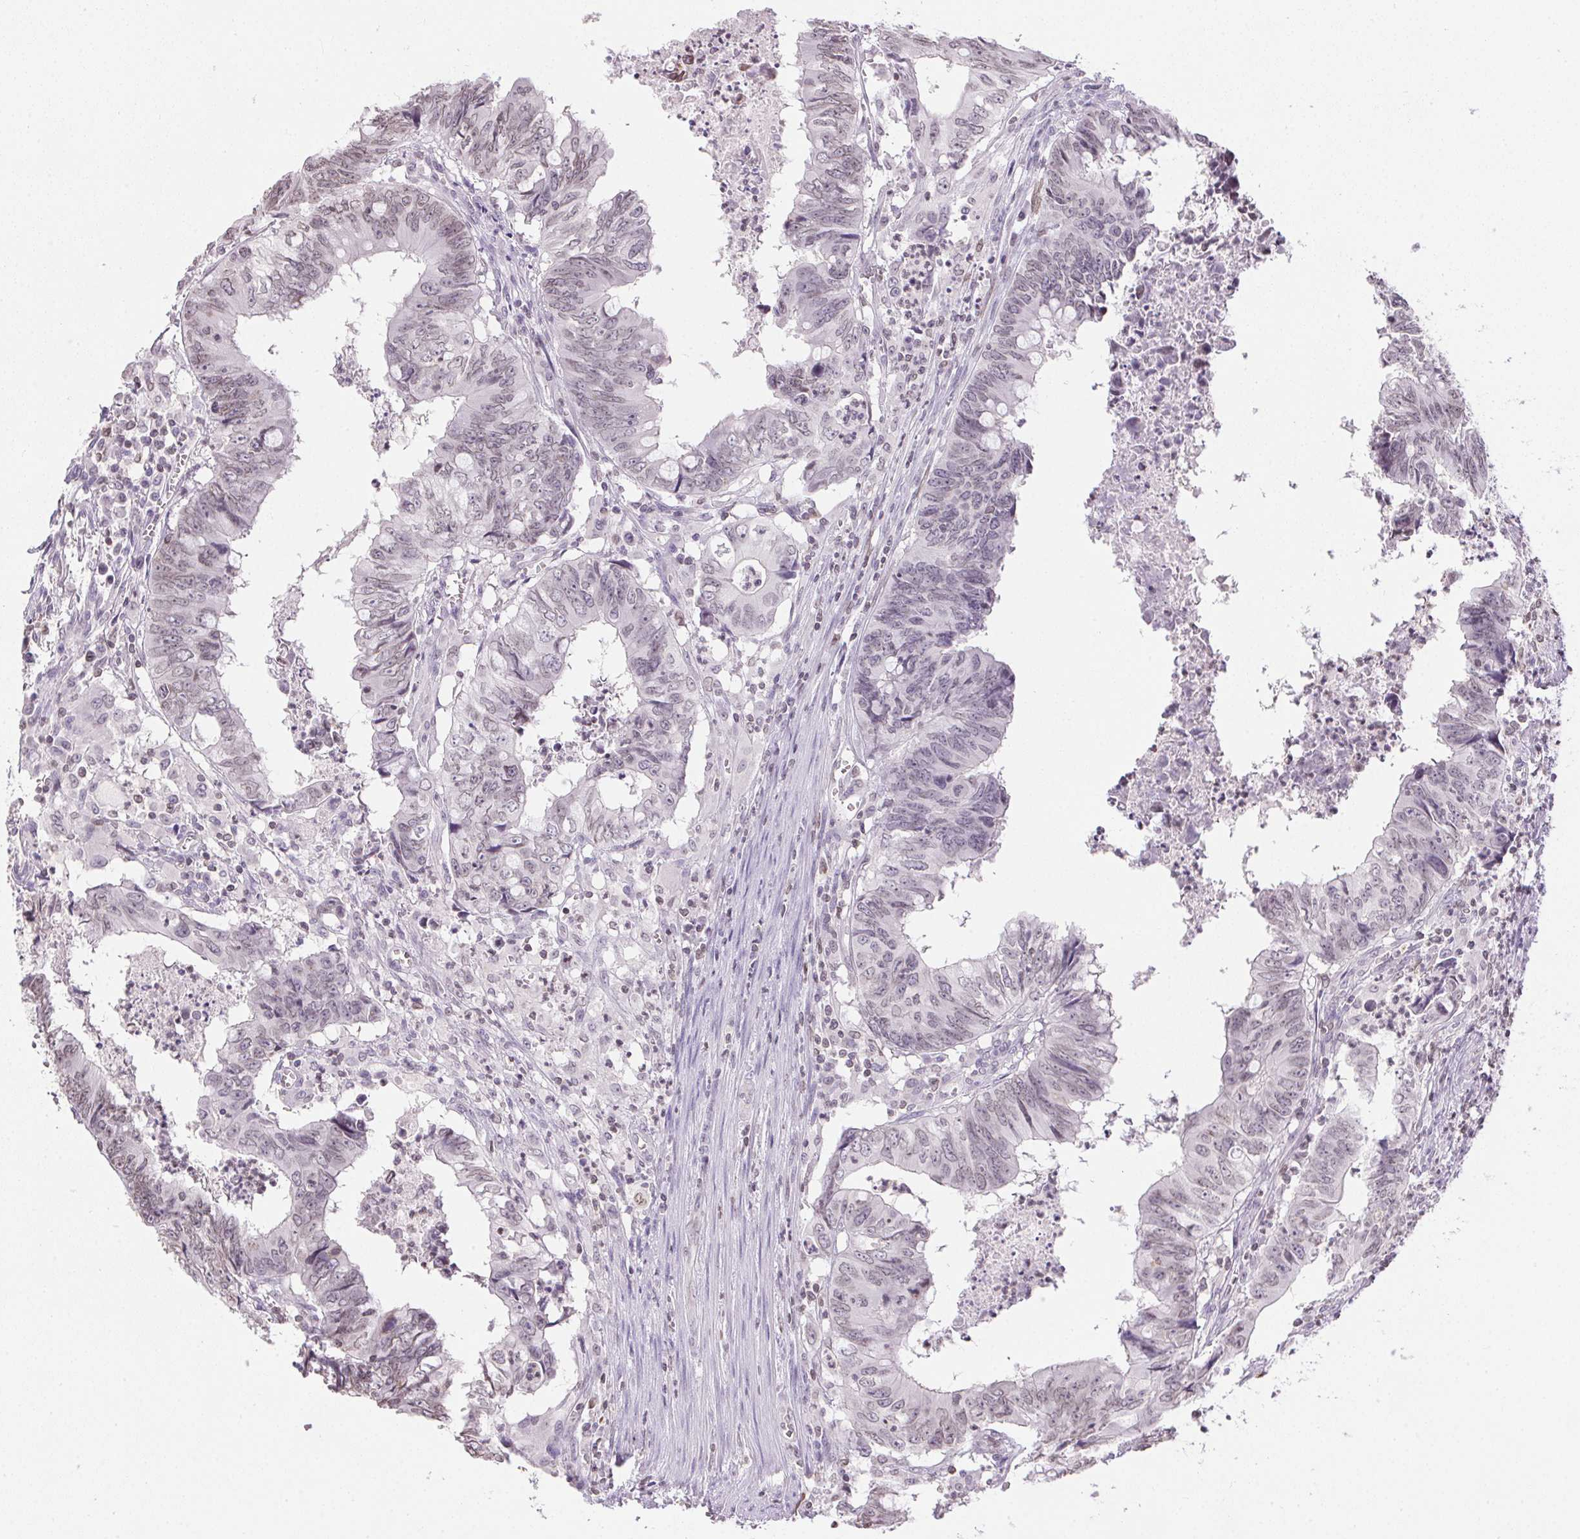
{"staining": {"intensity": "weak", "quantity": "<25%", "location": "nuclear"}, "tissue": "colorectal cancer", "cell_type": "Tumor cells", "image_type": "cancer", "snomed": [{"axis": "morphology", "description": "Adenocarcinoma, NOS"}, {"axis": "topography", "description": "Colon"}], "caption": "Tumor cells show no significant protein expression in colorectal adenocarcinoma. (IHC, brightfield microscopy, high magnification).", "gene": "PRL", "patient": {"sex": "female", "age": 82}}